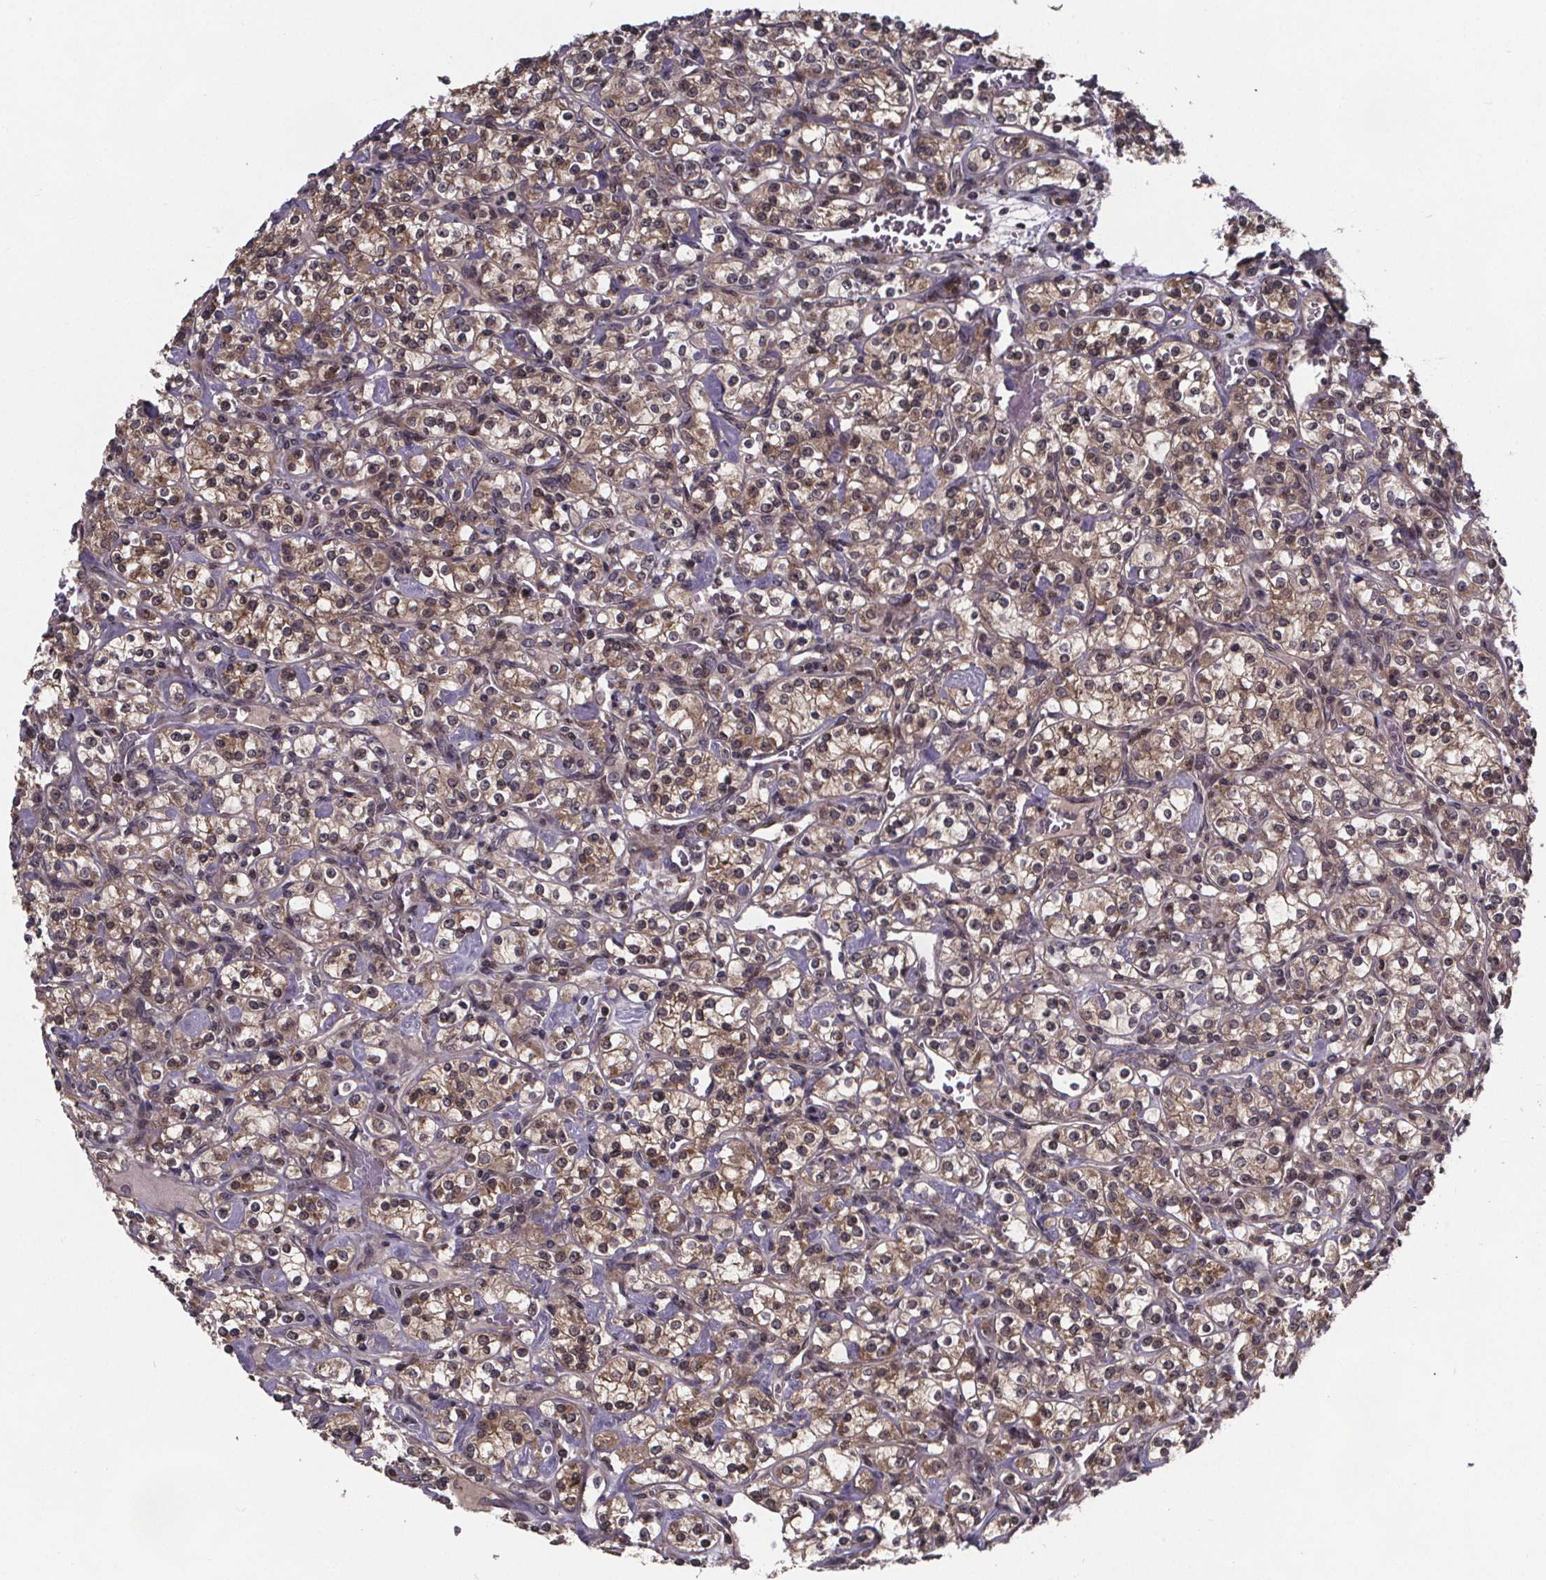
{"staining": {"intensity": "weak", "quantity": ">75%", "location": "cytoplasmic/membranous,nuclear"}, "tissue": "renal cancer", "cell_type": "Tumor cells", "image_type": "cancer", "snomed": [{"axis": "morphology", "description": "Adenocarcinoma, NOS"}, {"axis": "topography", "description": "Kidney"}], "caption": "A low amount of weak cytoplasmic/membranous and nuclear positivity is seen in about >75% of tumor cells in renal cancer (adenocarcinoma) tissue. (DAB (3,3'-diaminobenzidine) = brown stain, brightfield microscopy at high magnification).", "gene": "FN3KRP", "patient": {"sex": "male", "age": 77}}